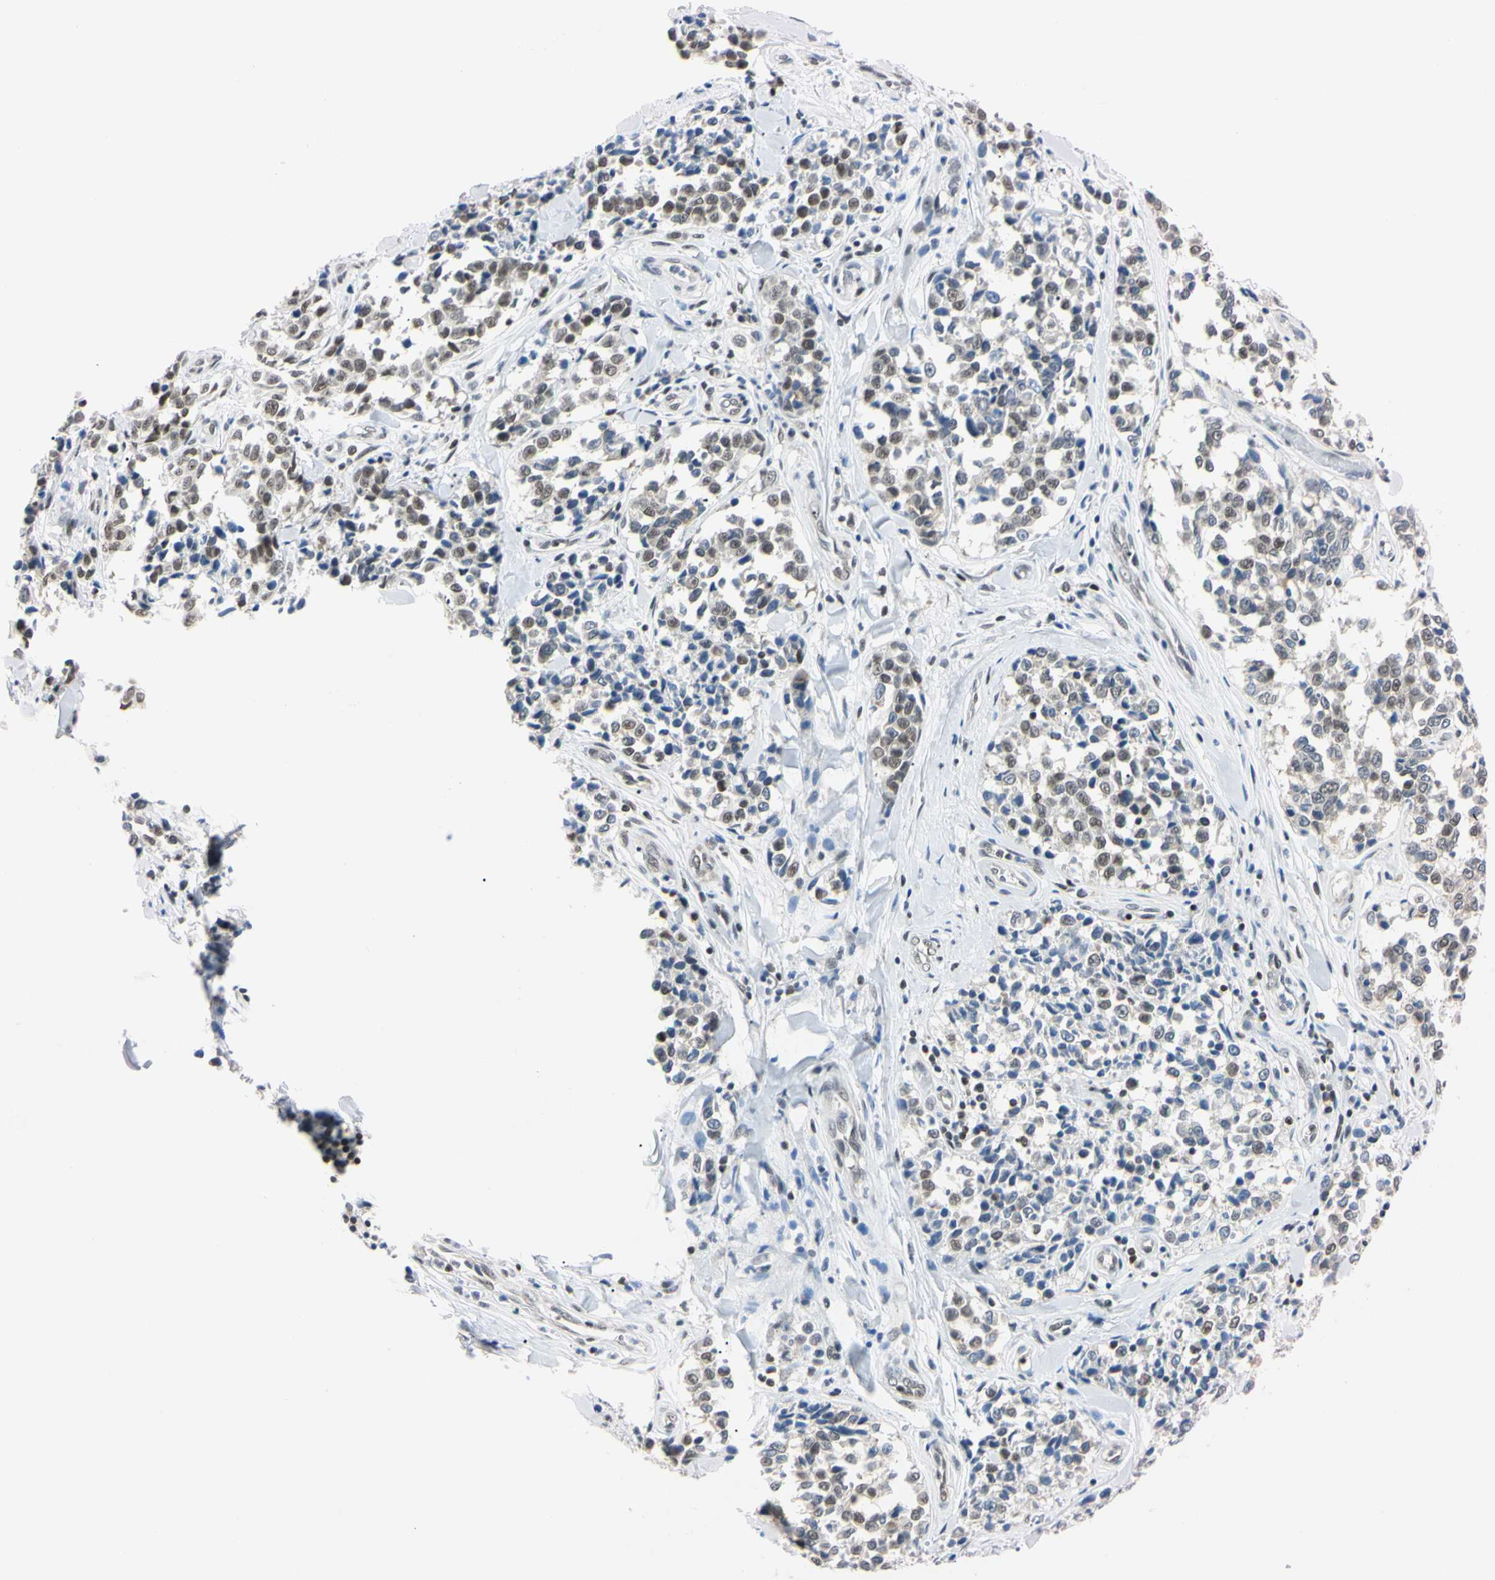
{"staining": {"intensity": "weak", "quantity": "25%-75%", "location": "nuclear"}, "tissue": "melanoma", "cell_type": "Tumor cells", "image_type": "cancer", "snomed": [{"axis": "morphology", "description": "Malignant melanoma, NOS"}, {"axis": "topography", "description": "Skin"}], "caption": "Protein staining by immunohistochemistry (IHC) shows weak nuclear staining in approximately 25%-75% of tumor cells in malignant melanoma. Ihc stains the protein in brown and the nuclei are stained blue.", "gene": "C1orf174", "patient": {"sex": "female", "age": 64}}